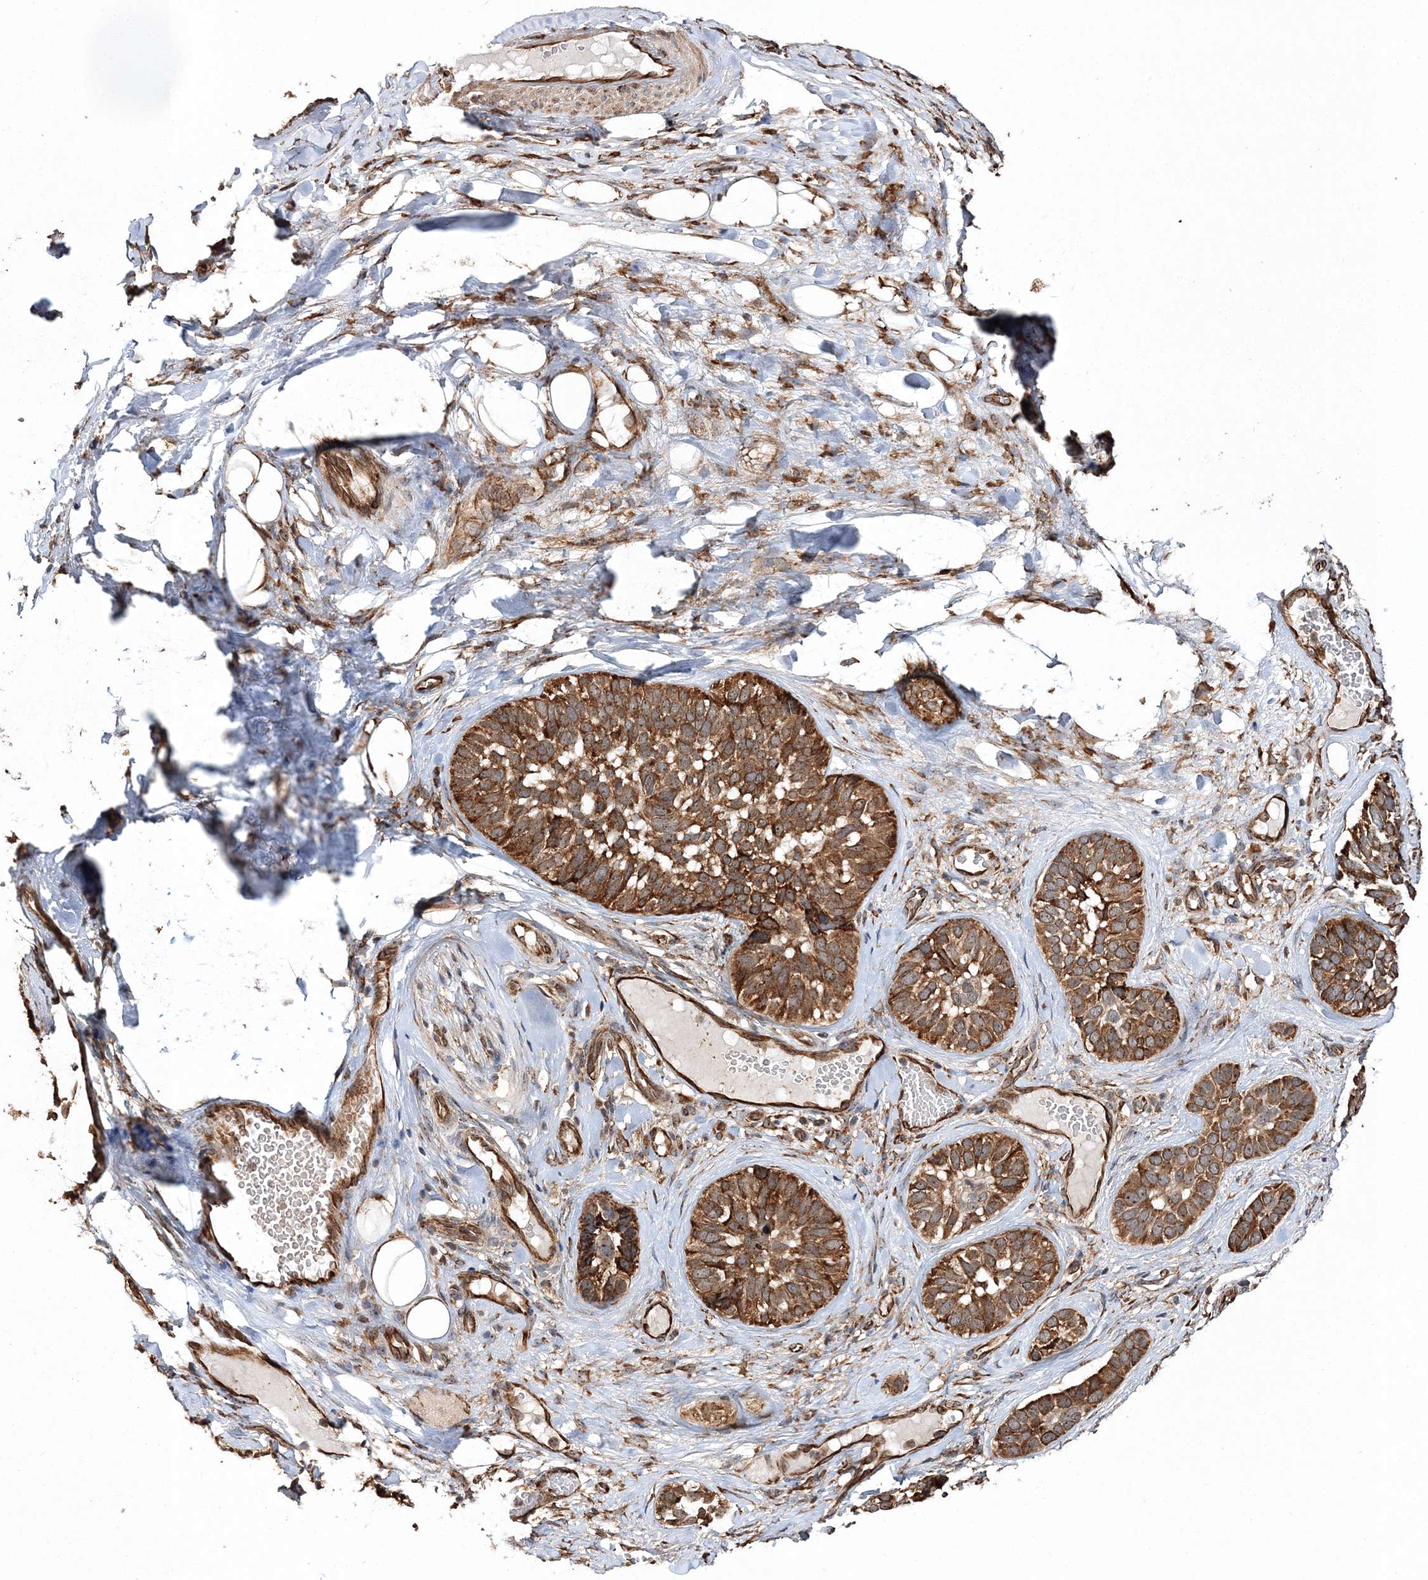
{"staining": {"intensity": "strong", "quantity": ">75%", "location": "cytoplasmic/membranous"}, "tissue": "skin cancer", "cell_type": "Tumor cells", "image_type": "cancer", "snomed": [{"axis": "morphology", "description": "Basal cell carcinoma"}, {"axis": "topography", "description": "Skin"}], "caption": "Immunohistochemistry (IHC) image of human basal cell carcinoma (skin) stained for a protein (brown), which displays high levels of strong cytoplasmic/membranous staining in approximately >75% of tumor cells.", "gene": "SCRN3", "patient": {"sex": "male", "age": 62}}